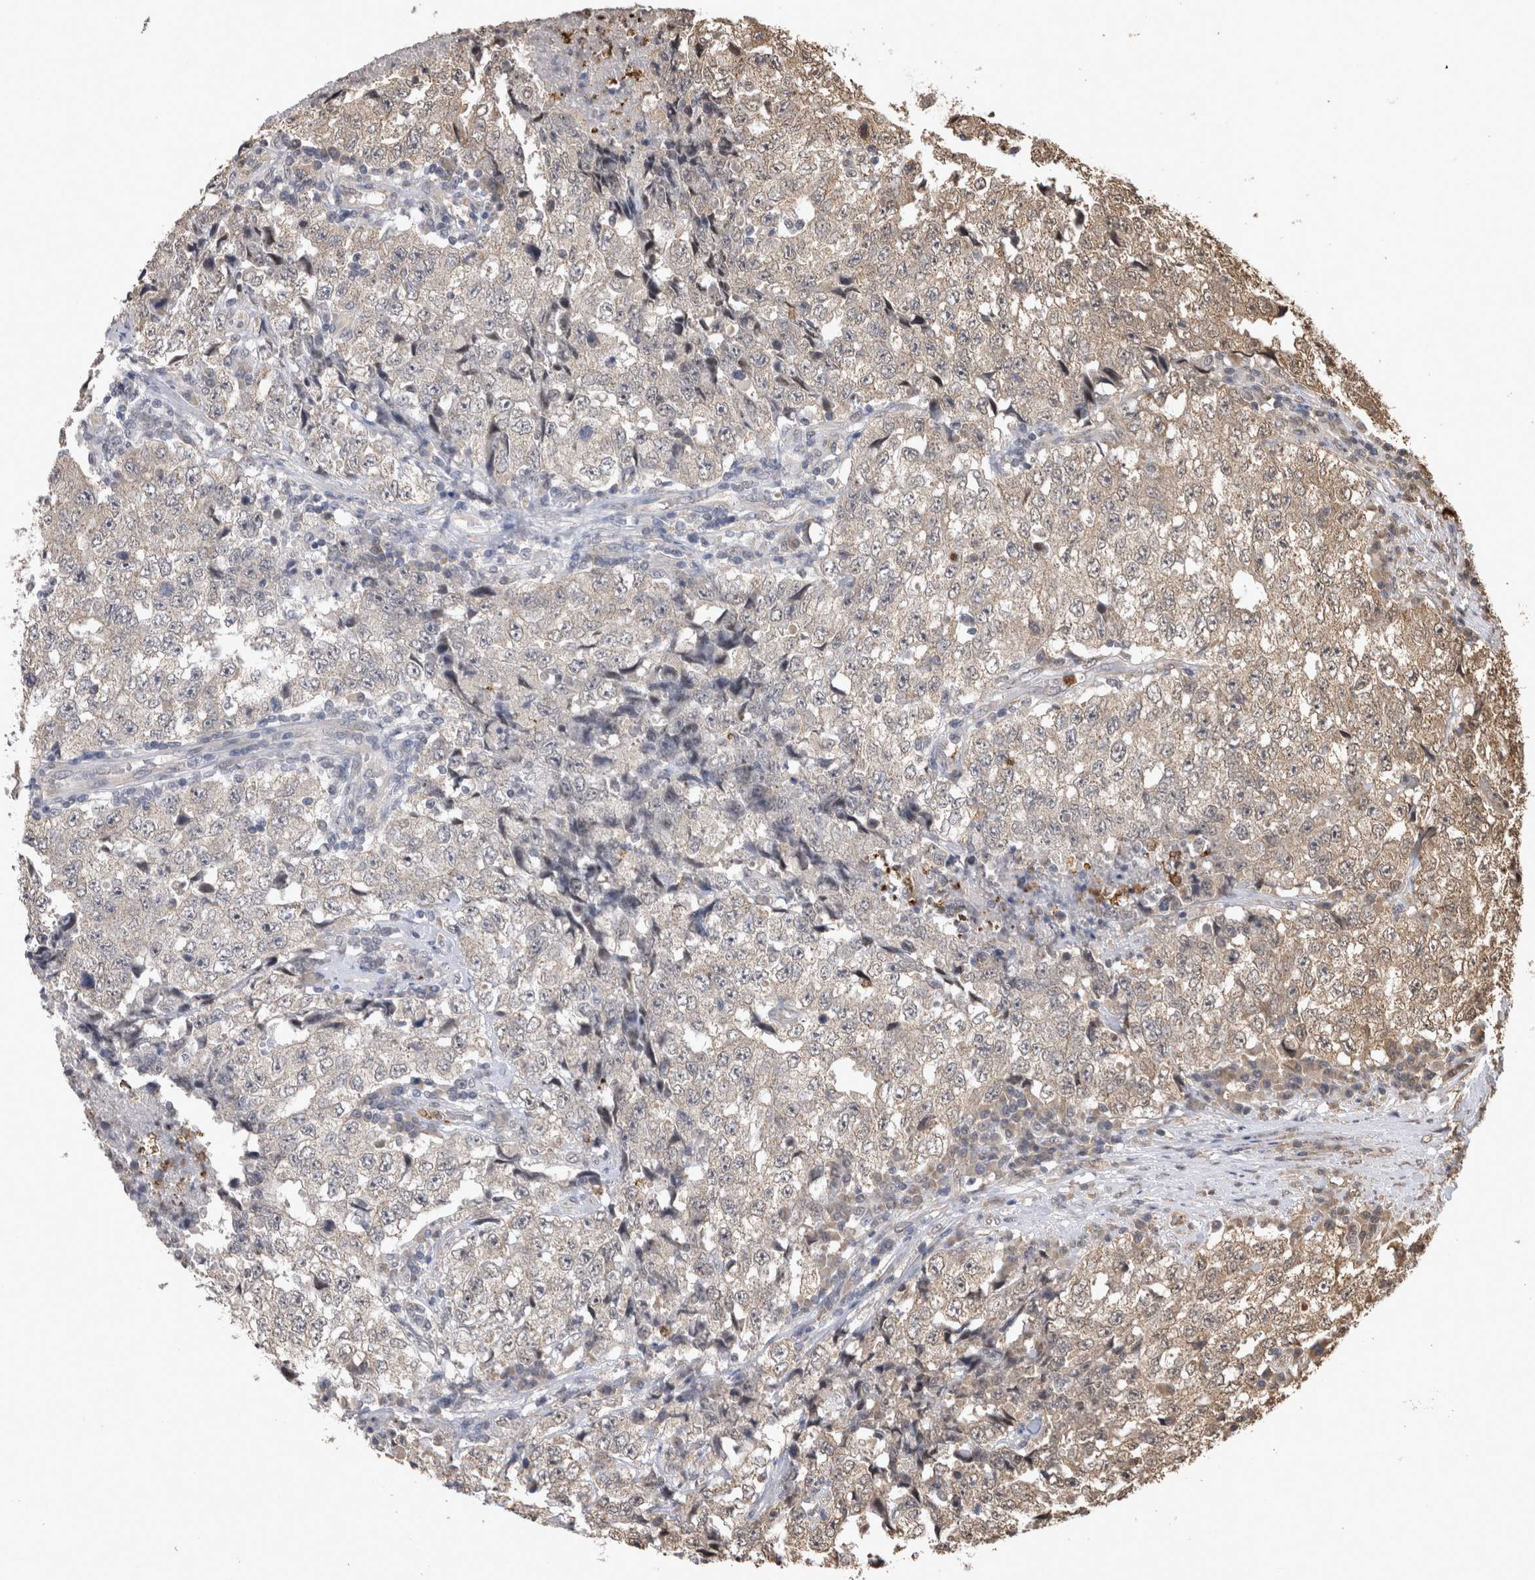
{"staining": {"intensity": "weak", "quantity": "<25%", "location": "cytoplasmic/membranous"}, "tissue": "testis cancer", "cell_type": "Tumor cells", "image_type": "cancer", "snomed": [{"axis": "morphology", "description": "Necrosis, NOS"}, {"axis": "morphology", "description": "Carcinoma, Embryonal, NOS"}, {"axis": "topography", "description": "Testis"}], "caption": "Human testis cancer stained for a protein using immunohistochemistry (IHC) exhibits no staining in tumor cells.", "gene": "PAK4", "patient": {"sex": "male", "age": 19}}